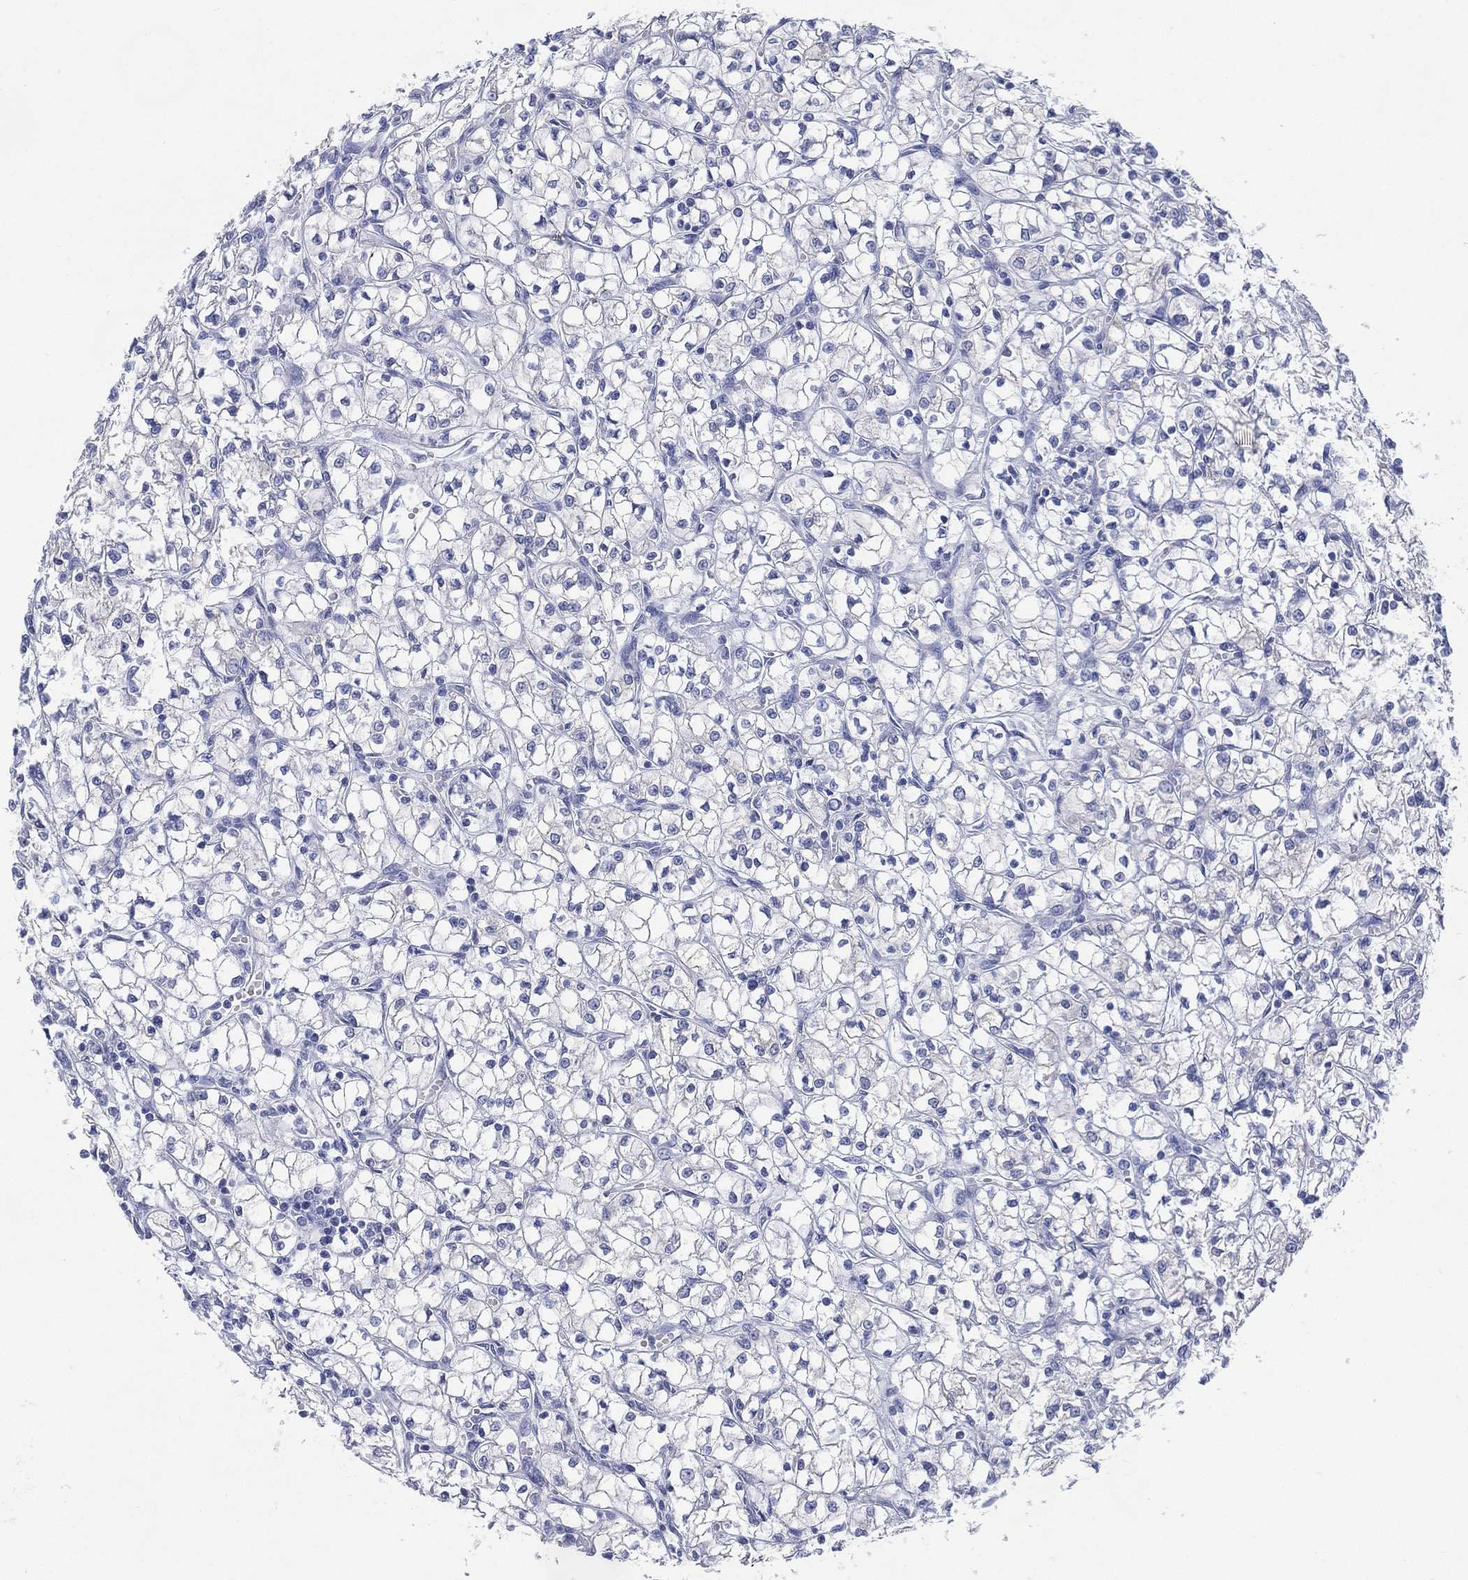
{"staining": {"intensity": "negative", "quantity": "none", "location": "none"}, "tissue": "renal cancer", "cell_type": "Tumor cells", "image_type": "cancer", "snomed": [{"axis": "morphology", "description": "Adenocarcinoma, NOS"}, {"axis": "topography", "description": "Kidney"}], "caption": "An IHC photomicrograph of adenocarcinoma (renal) is shown. There is no staining in tumor cells of adenocarcinoma (renal).", "gene": "FMO1", "patient": {"sex": "female", "age": 64}}